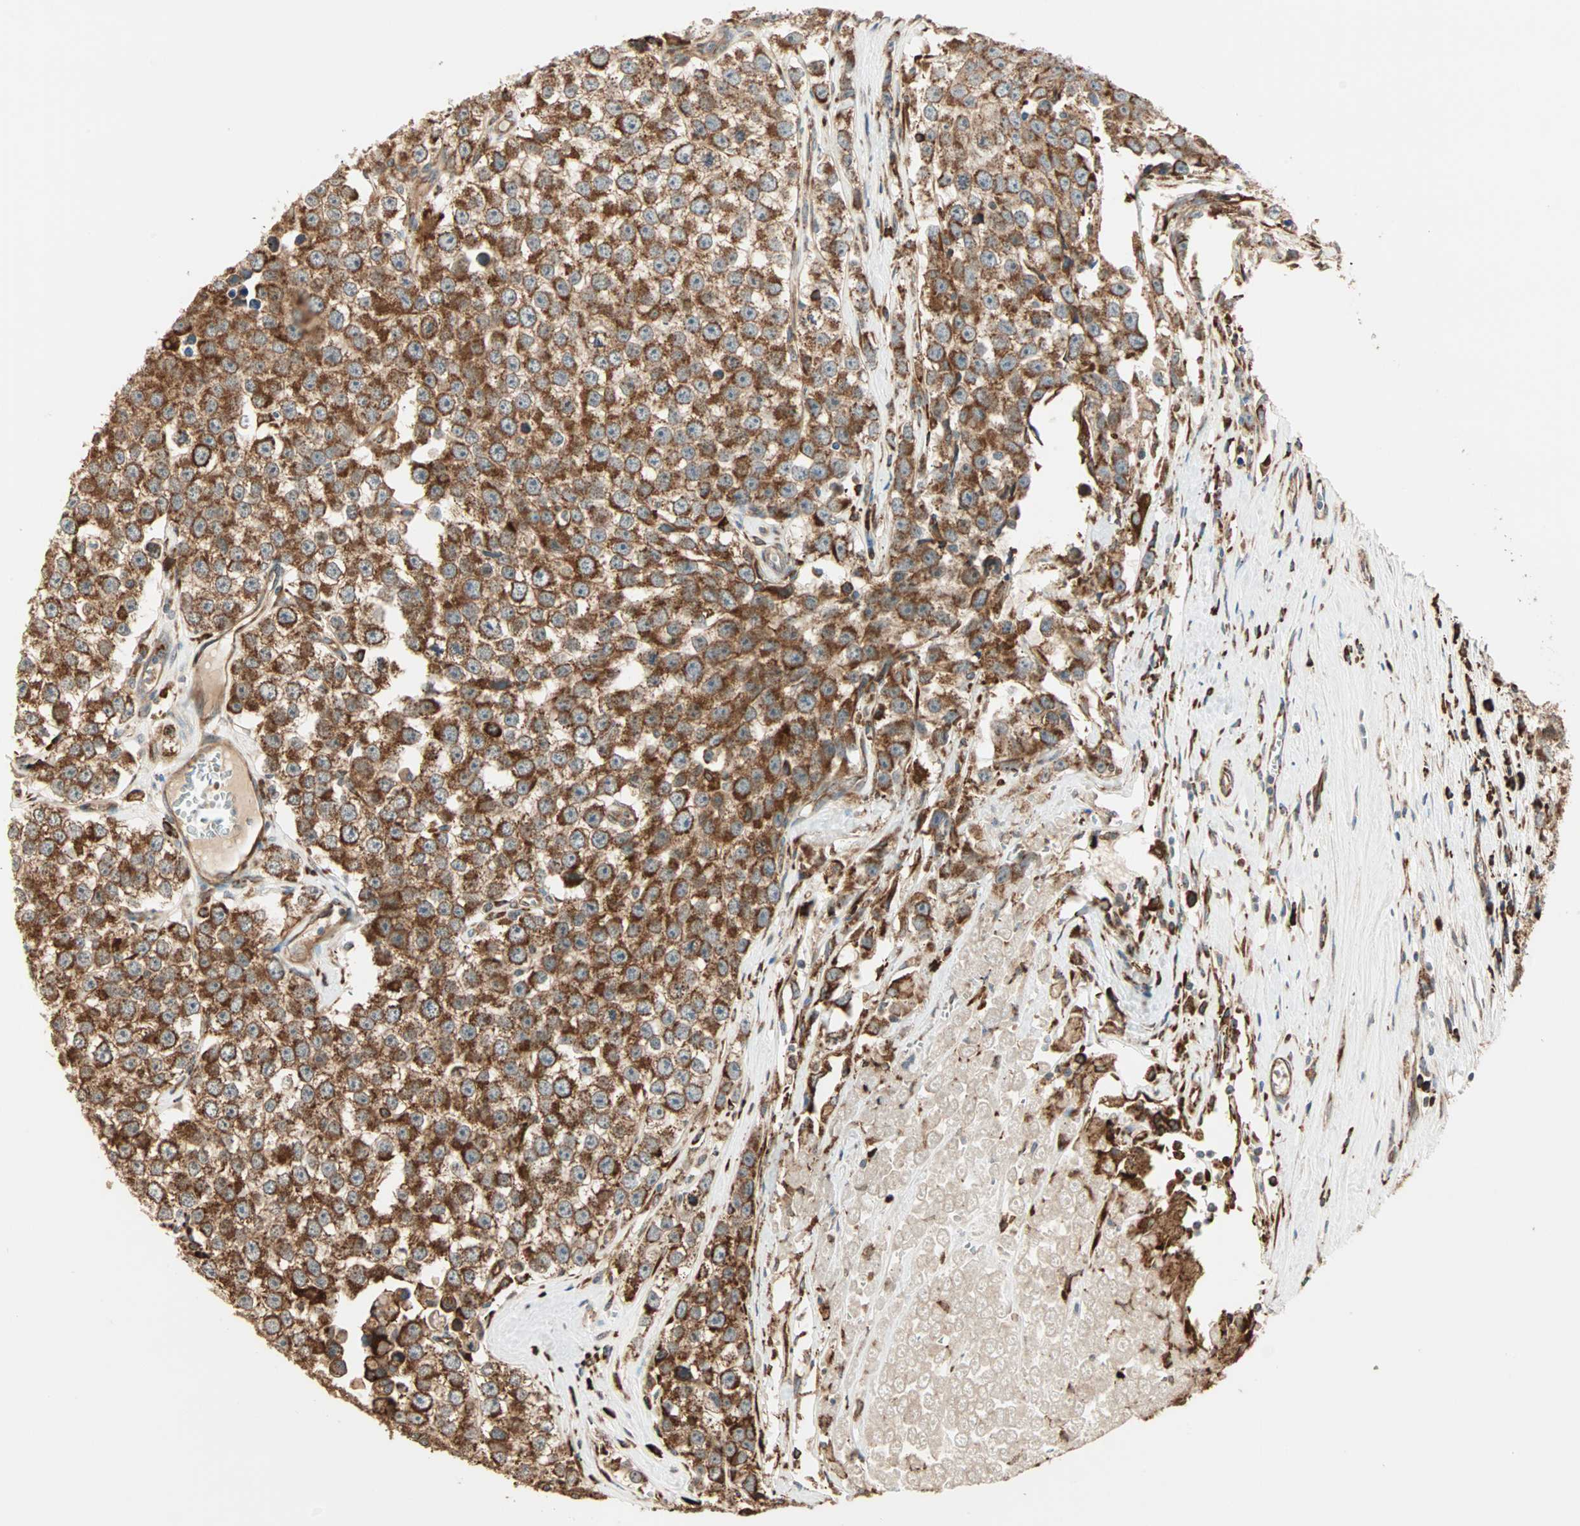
{"staining": {"intensity": "strong", "quantity": ">75%", "location": "cytoplasmic/membranous"}, "tissue": "testis cancer", "cell_type": "Tumor cells", "image_type": "cancer", "snomed": [{"axis": "morphology", "description": "Seminoma, NOS"}, {"axis": "morphology", "description": "Carcinoma, Embryonal, NOS"}, {"axis": "topography", "description": "Testis"}], "caption": "IHC image of neoplastic tissue: testis cancer (embryonal carcinoma) stained using IHC demonstrates high levels of strong protein expression localized specifically in the cytoplasmic/membranous of tumor cells, appearing as a cytoplasmic/membranous brown color.", "gene": "P4HA1", "patient": {"sex": "male", "age": 52}}